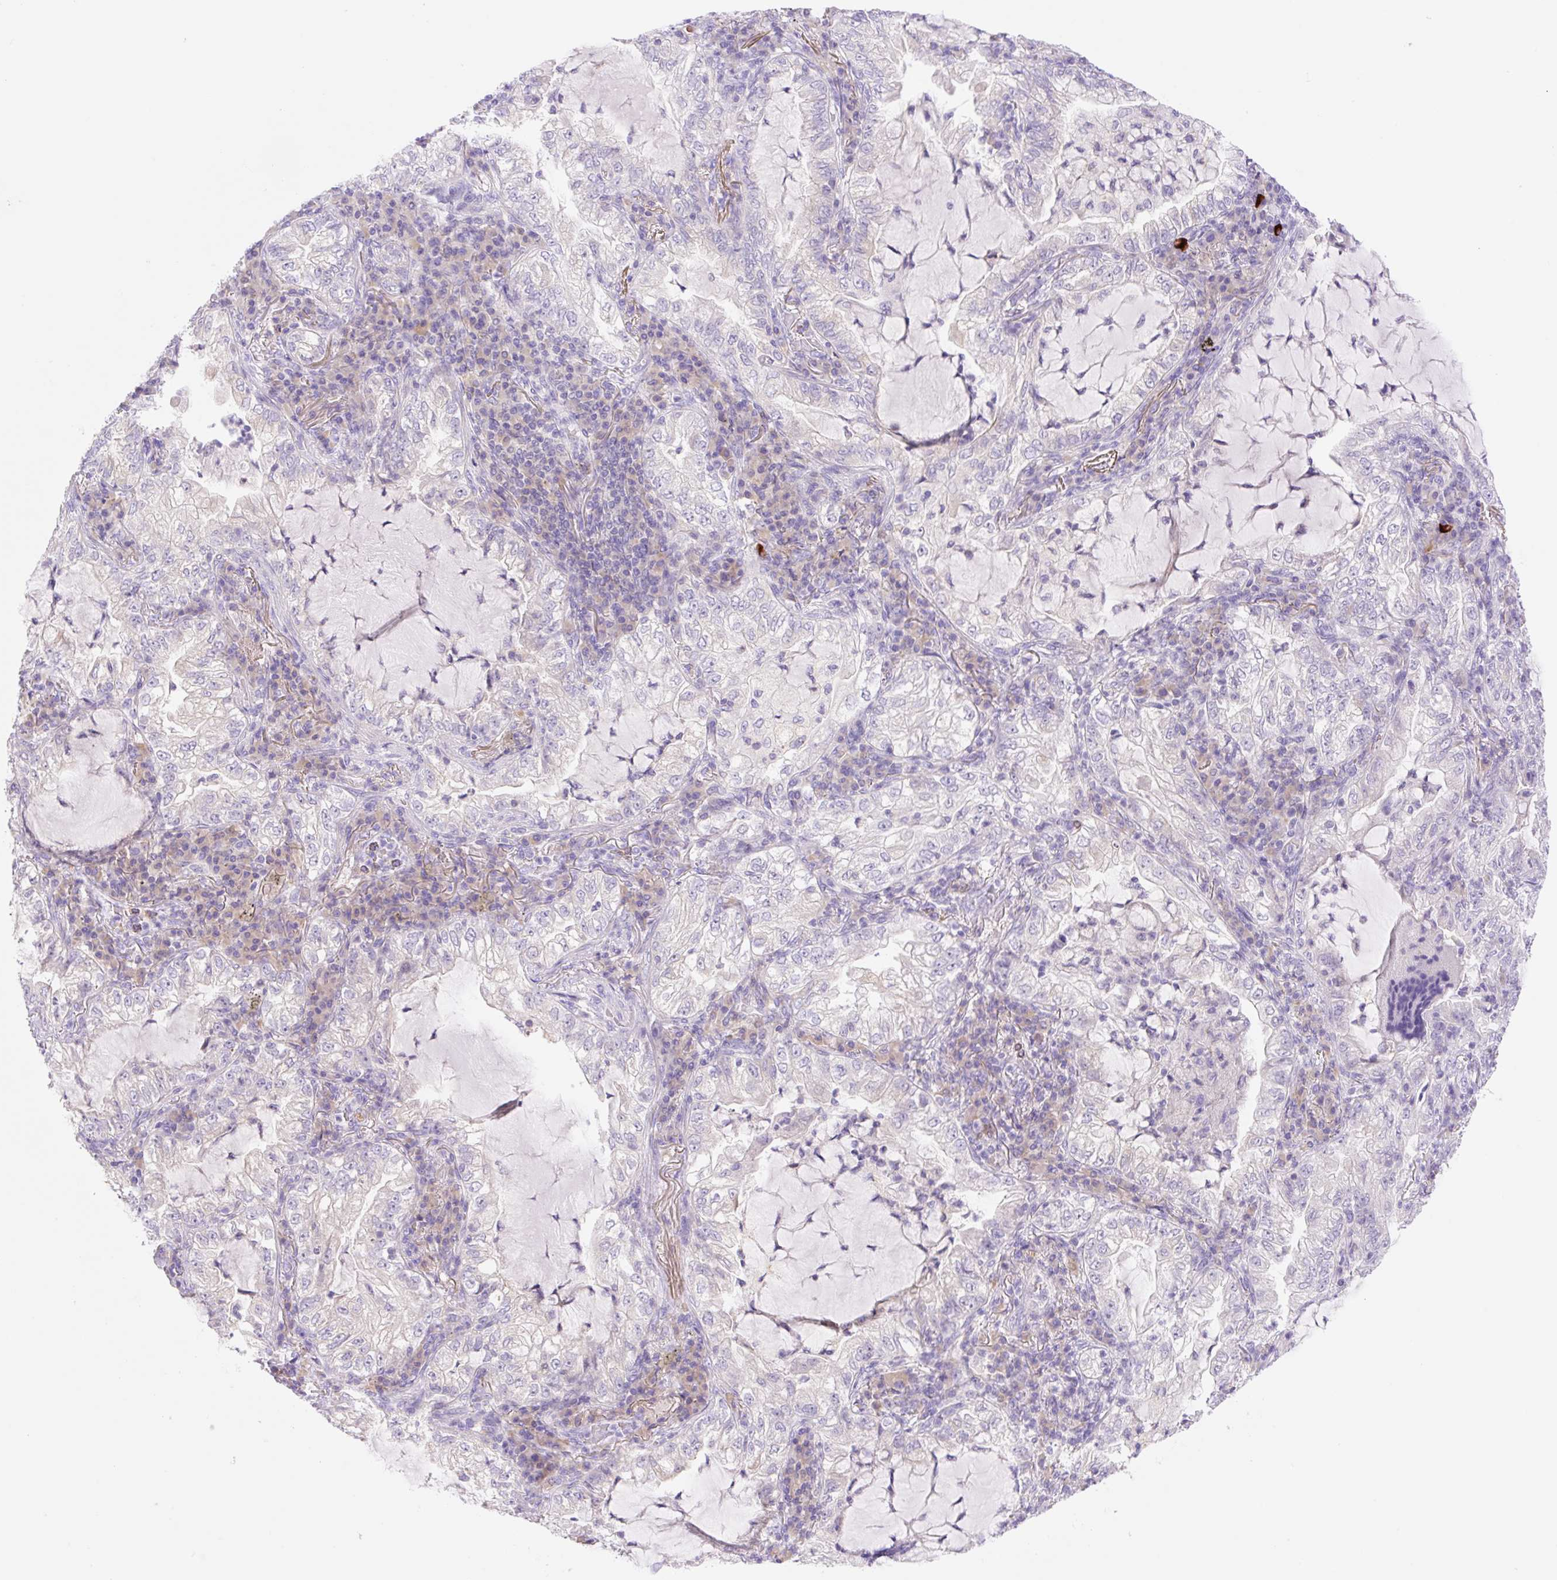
{"staining": {"intensity": "negative", "quantity": "none", "location": "none"}, "tissue": "lung cancer", "cell_type": "Tumor cells", "image_type": "cancer", "snomed": [{"axis": "morphology", "description": "Adenocarcinoma, NOS"}, {"axis": "topography", "description": "Lung"}], "caption": "This is a micrograph of IHC staining of lung cancer (adenocarcinoma), which shows no staining in tumor cells.", "gene": "DENND5A", "patient": {"sex": "female", "age": 73}}